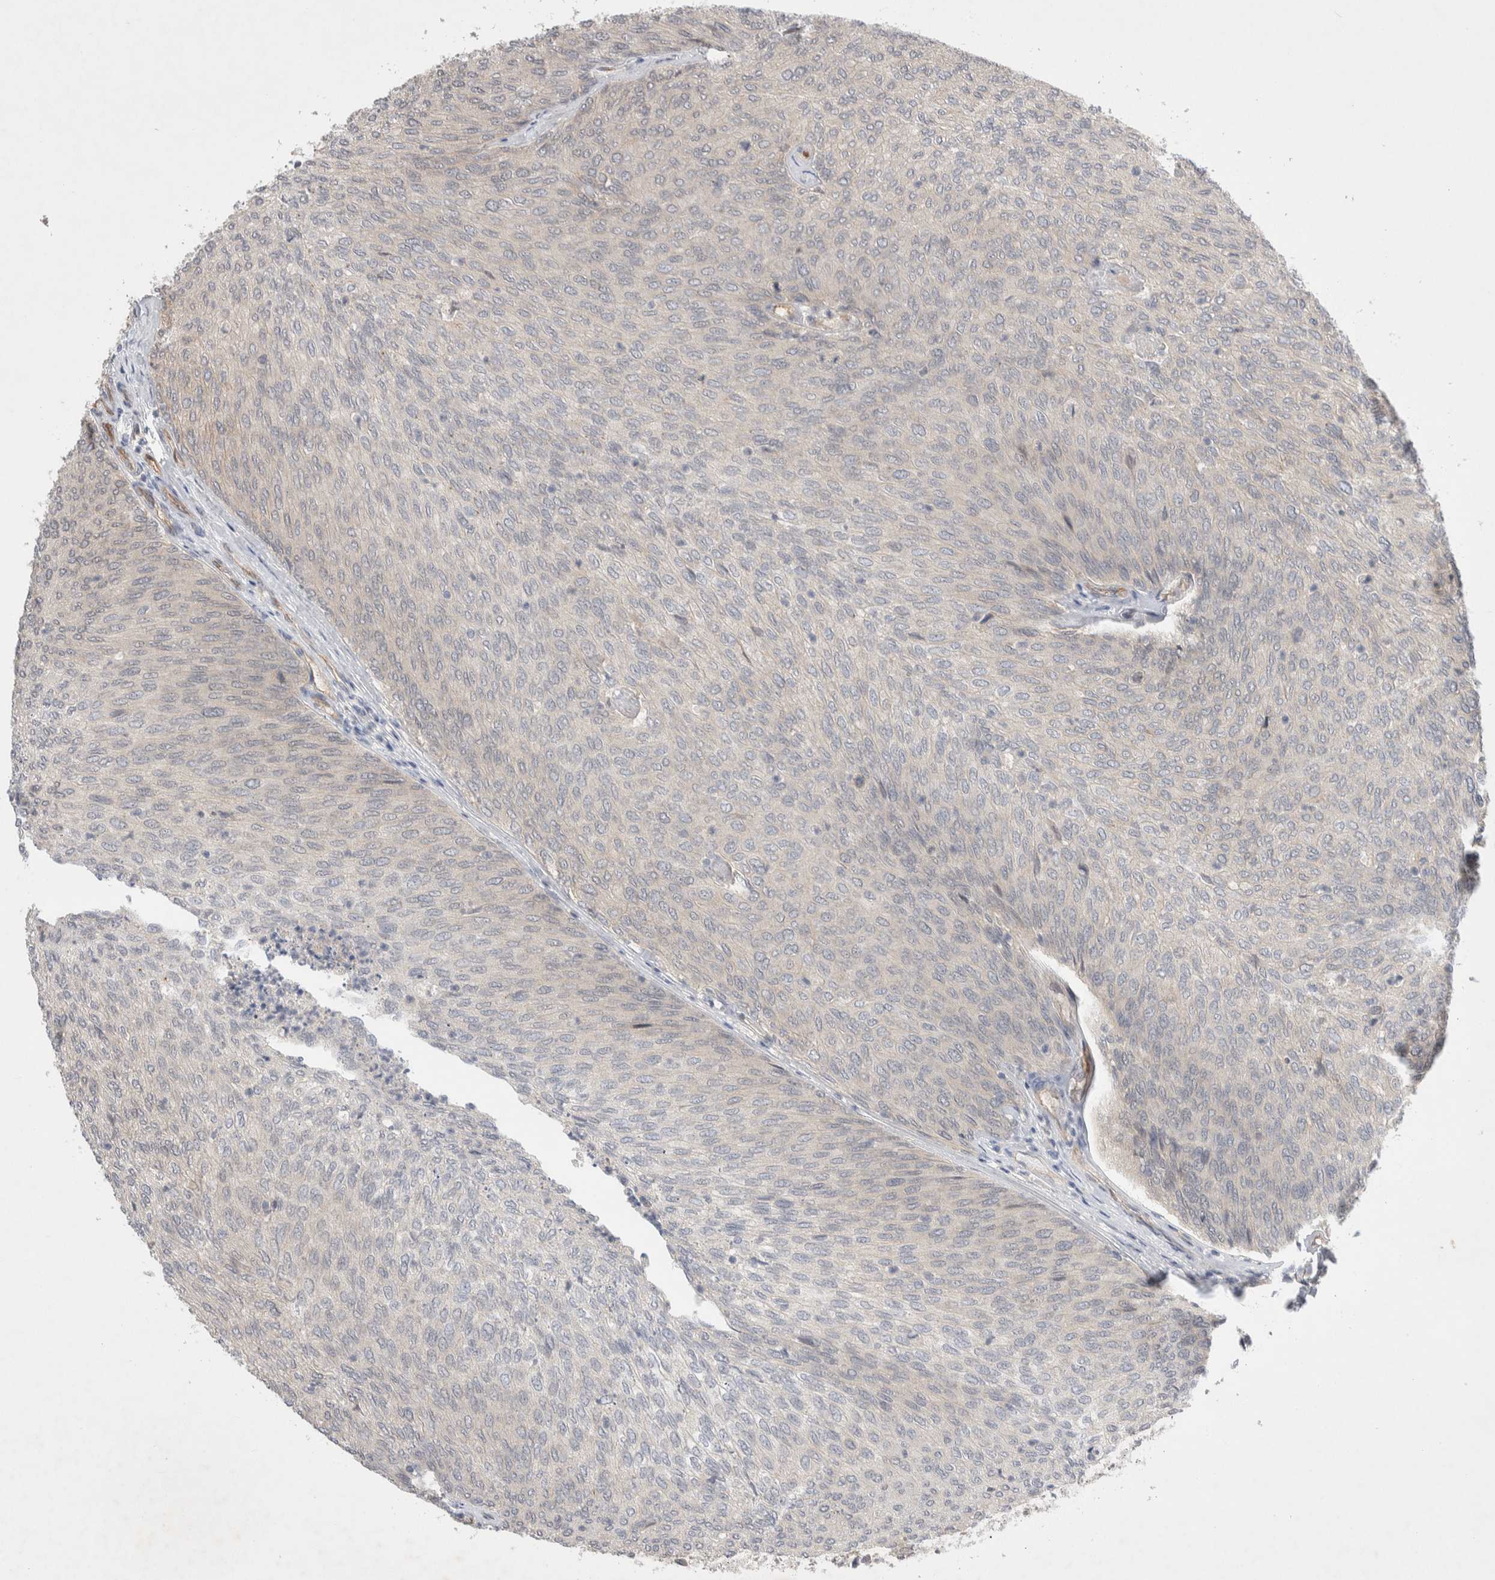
{"staining": {"intensity": "negative", "quantity": "none", "location": "none"}, "tissue": "urothelial cancer", "cell_type": "Tumor cells", "image_type": "cancer", "snomed": [{"axis": "morphology", "description": "Urothelial carcinoma, Low grade"}, {"axis": "topography", "description": "Urinary bladder"}], "caption": "IHC photomicrograph of neoplastic tissue: human low-grade urothelial carcinoma stained with DAB shows no significant protein expression in tumor cells.", "gene": "ZNF704", "patient": {"sex": "female", "age": 79}}